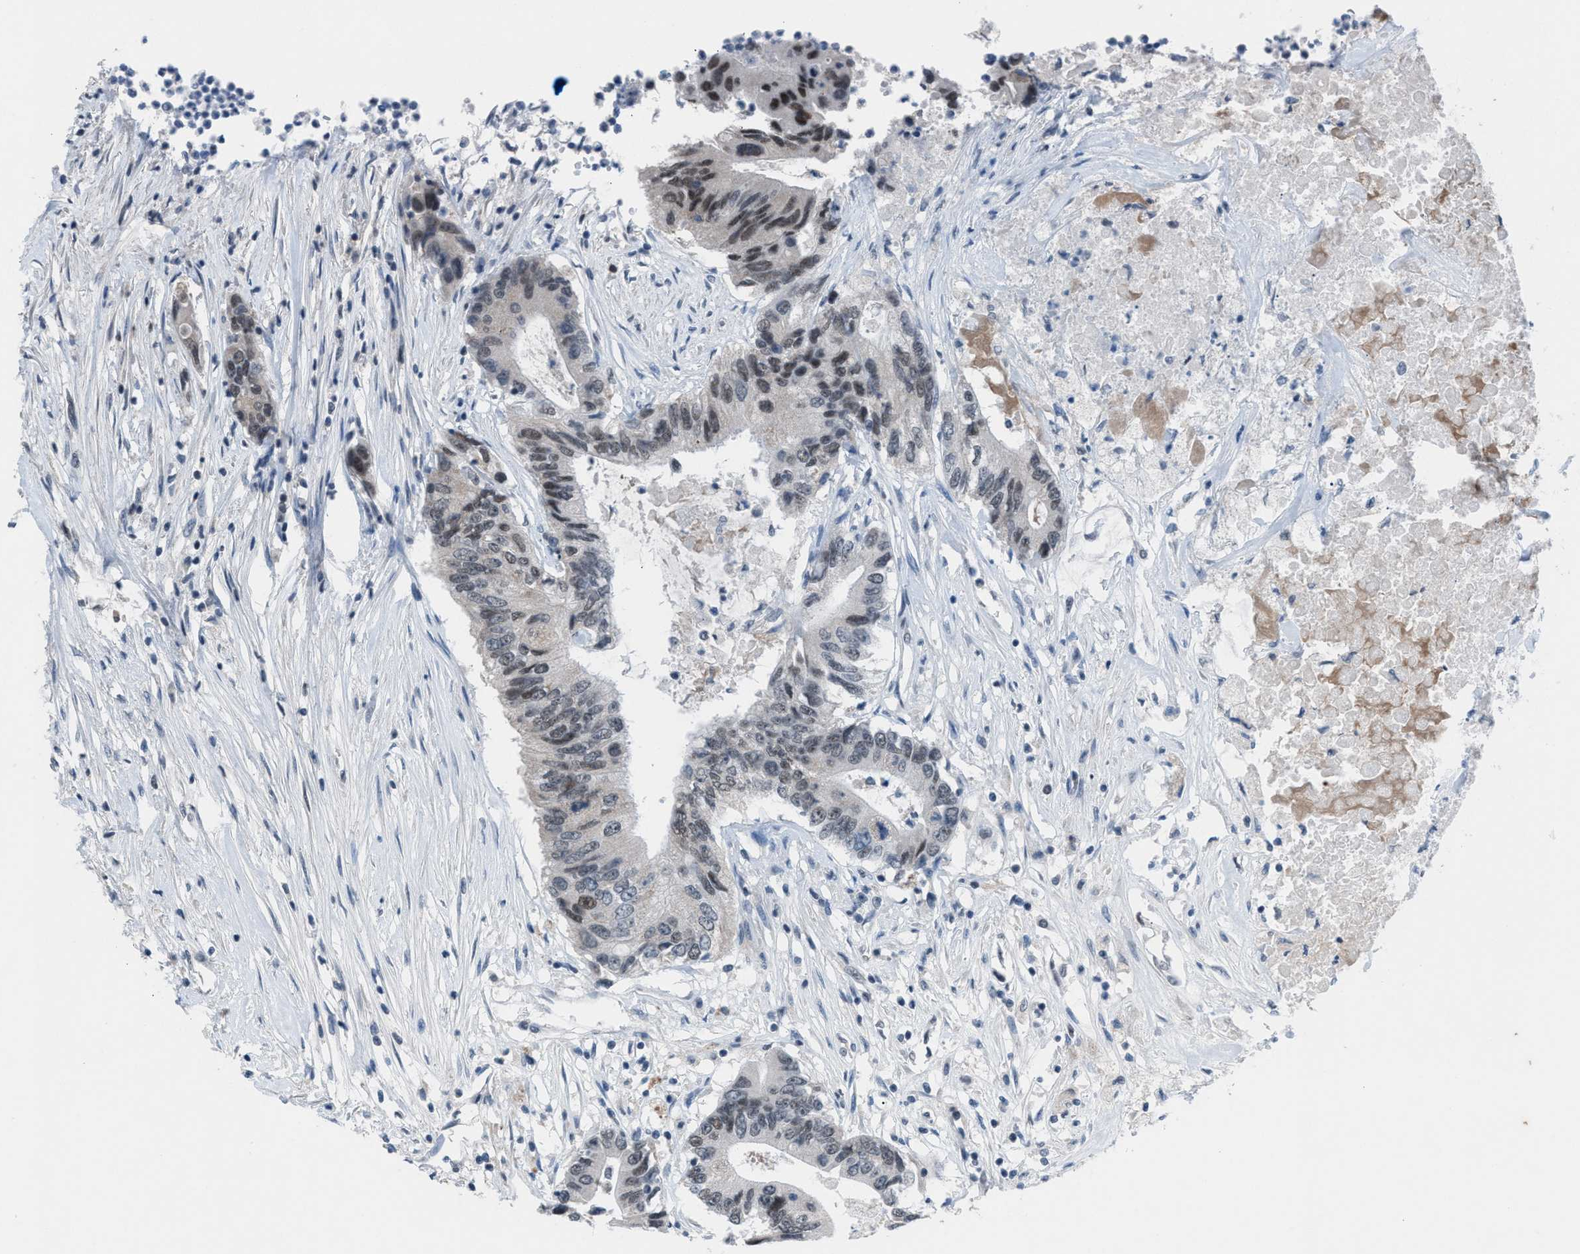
{"staining": {"intensity": "weak", "quantity": "25%-75%", "location": "nuclear"}, "tissue": "colorectal cancer", "cell_type": "Tumor cells", "image_type": "cancer", "snomed": [{"axis": "morphology", "description": "Adenocarcinoma, NOS"}, {"axis": "topography", "description": "Colon"}], "caption": "A brown stain labels weak nuclear expression of a protein in colorectal cancer tumor cells.", "gene": "ANAPC11", "patient": {"sex": "female", "age": 77}}